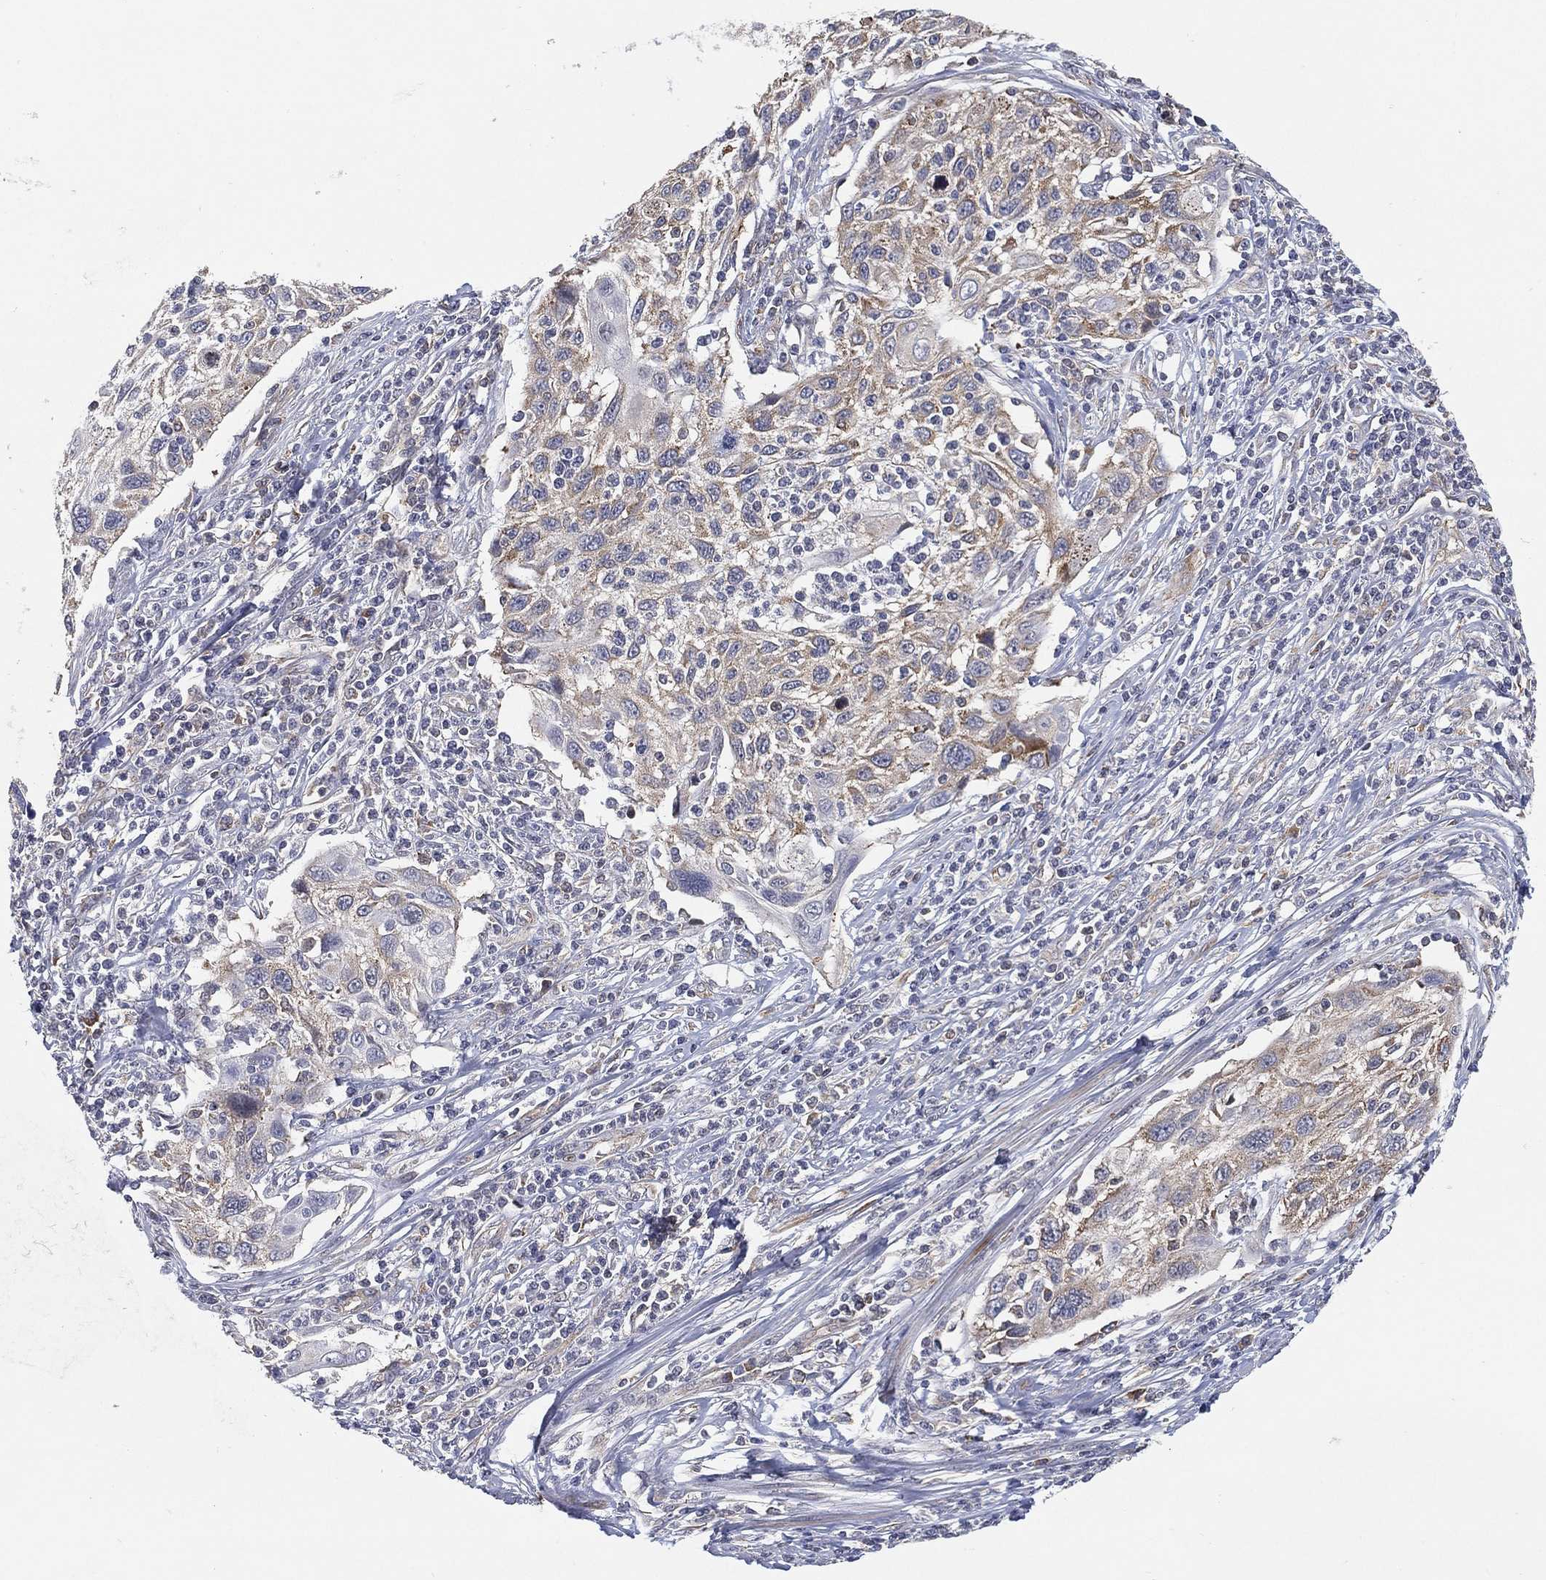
{"staining": {"intensity": "weak", "quantity": "<25%", "location": "cytoplasmic/membranous"}, "tissue": "cervical cancer", "cell_type": "Tumor cells", "image_type": "cancer", "snomed": [{"axis": "morphology", "description": "Squamous cell carcinoma, NOS"}, {"axis": "topography", "description": "Cervix"}], "caption": "Tumor cells are negative for protein expression in human cervical squamous cell carcinoma.", "gene": "TMTC4", "patient": {"sex": "female", "age": 70}}